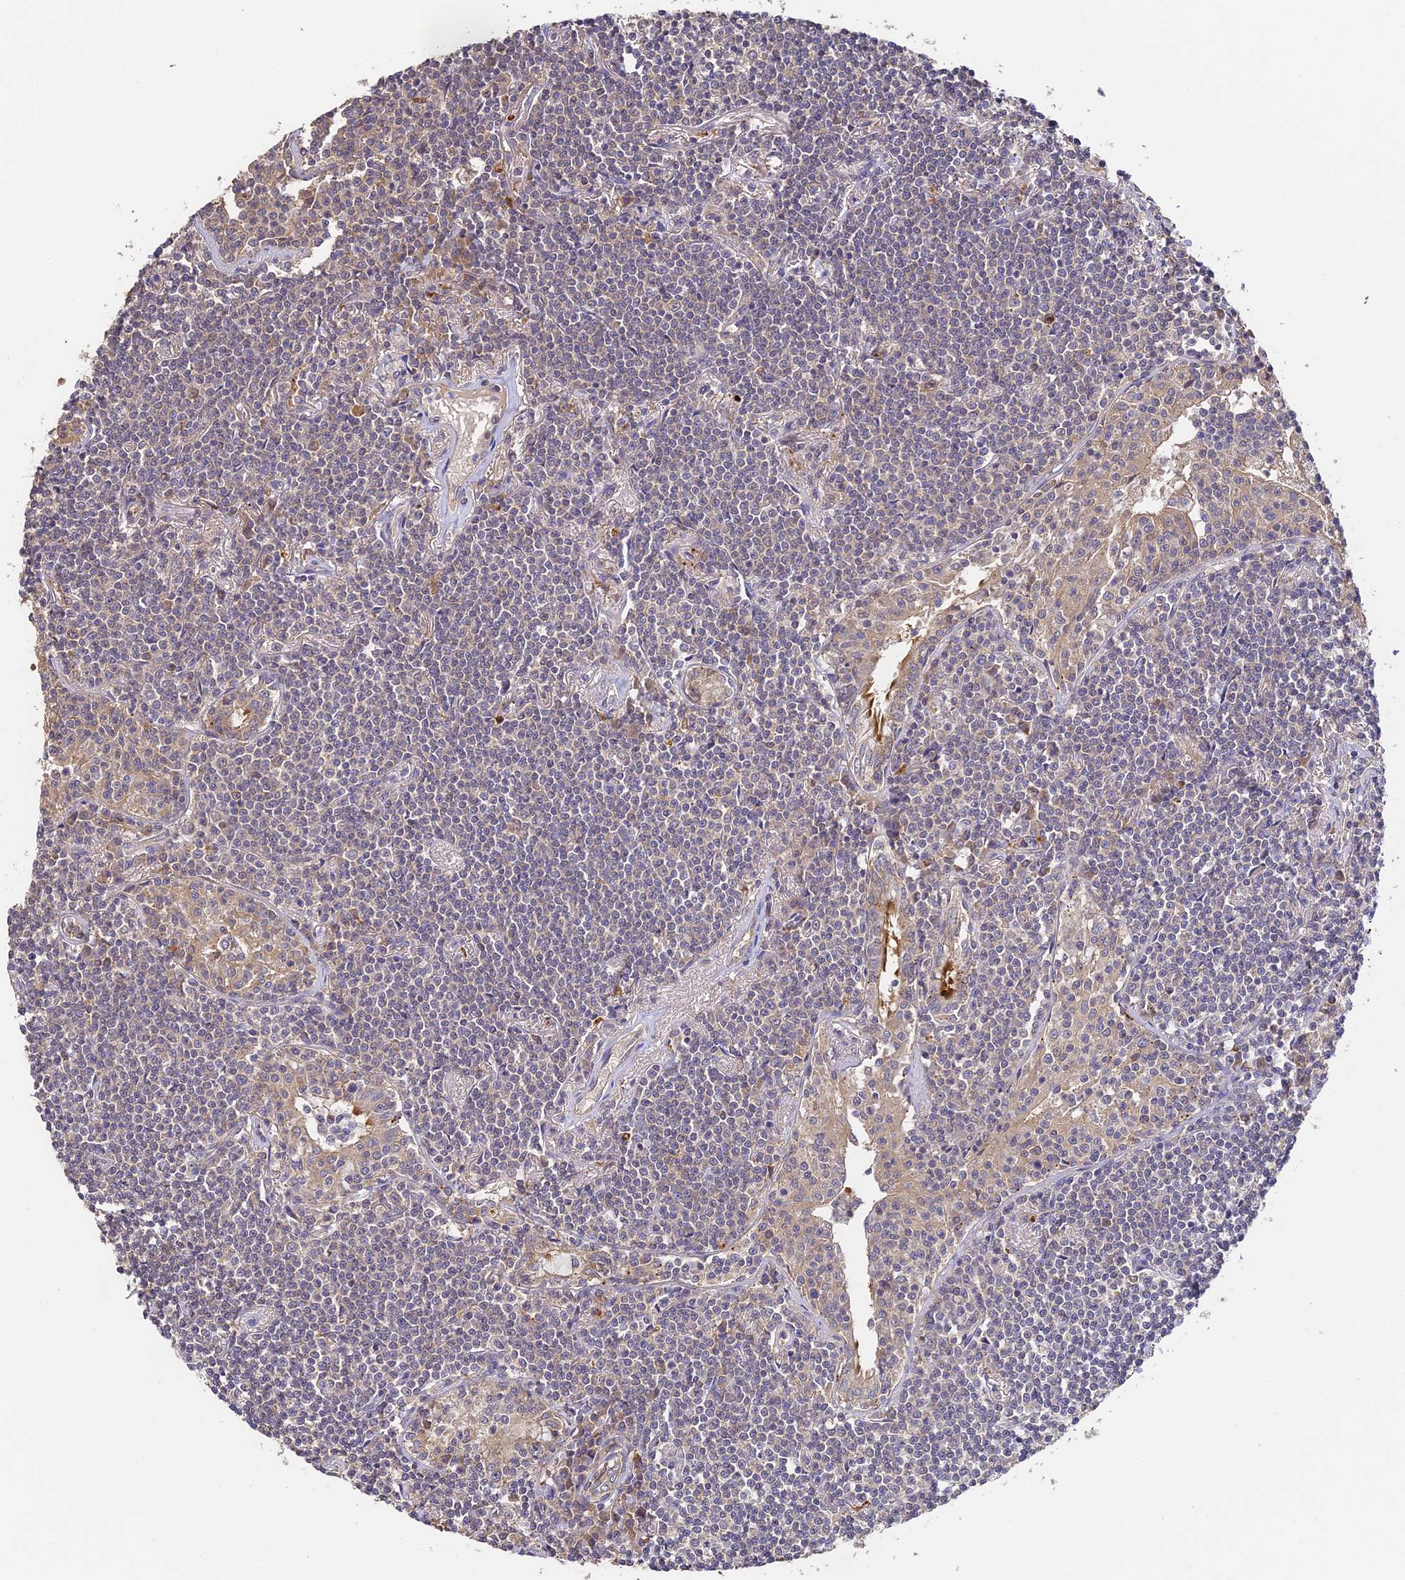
{"staining": {"intensity": "negative", "quantity": "none", "location": "none"}, "tissue": "lymphoma", "cell_type": "Tumor cells", "image_type": "cancer", "snomed": [{"axis": "morphology", "description": "Malignant lymphoma, non-Hodgkin's type, Low grade"}, {"axis": "topography", "description": "Lung"}], "caption": "Immunohistochemistry histopathology image of neoplastic tissue: lymphoma stained with DAB (3,3'-diaminobenzidine) displays no significant protein expression in tumor cells. (DAB (3,3'-diaminobenzidine) immunohistochemistry, high magnification).", "gene": "YAE1", "patient": {"sex": "female", "age": 71}}